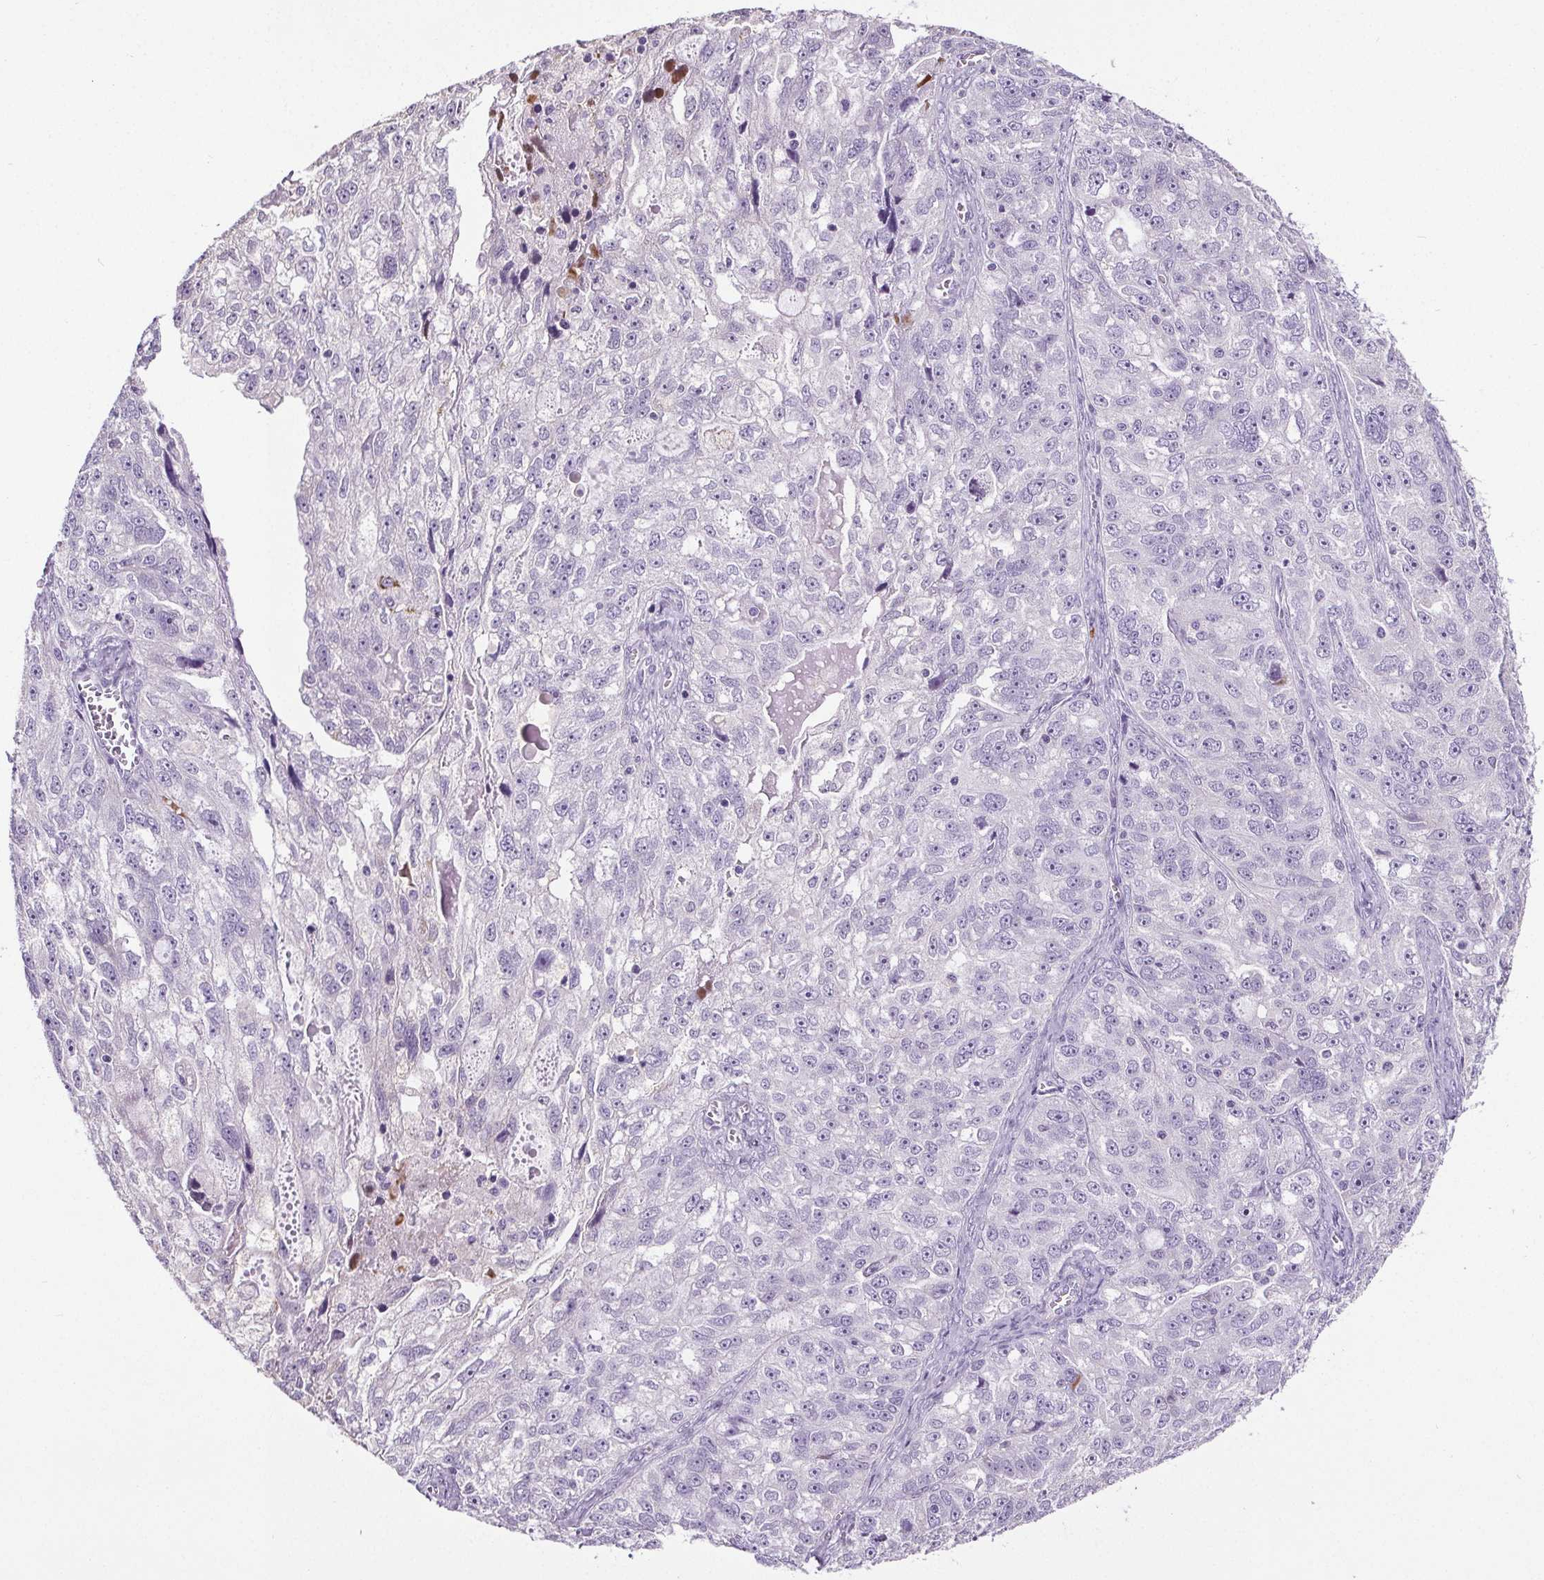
{"staining": {"intensity": "negative", "quantity": "none", "location": "none"}, "tissue": "ovarian cancer", "cell_type": "Tumor cells", "image_type": "cancer", "snomed": [{"axis": "morphology", "description": "Cystadenocarcinoma, serous, NOS"}, {"axis": "topography", "description": "Ovary"}], "caption": "Image shows no protein positivity in tumor cells of serous cystadenocarcinoma (ovarian) tissue.", "gene": "GPIHBP1", "patient": {"sex": "female", "age": 51}}